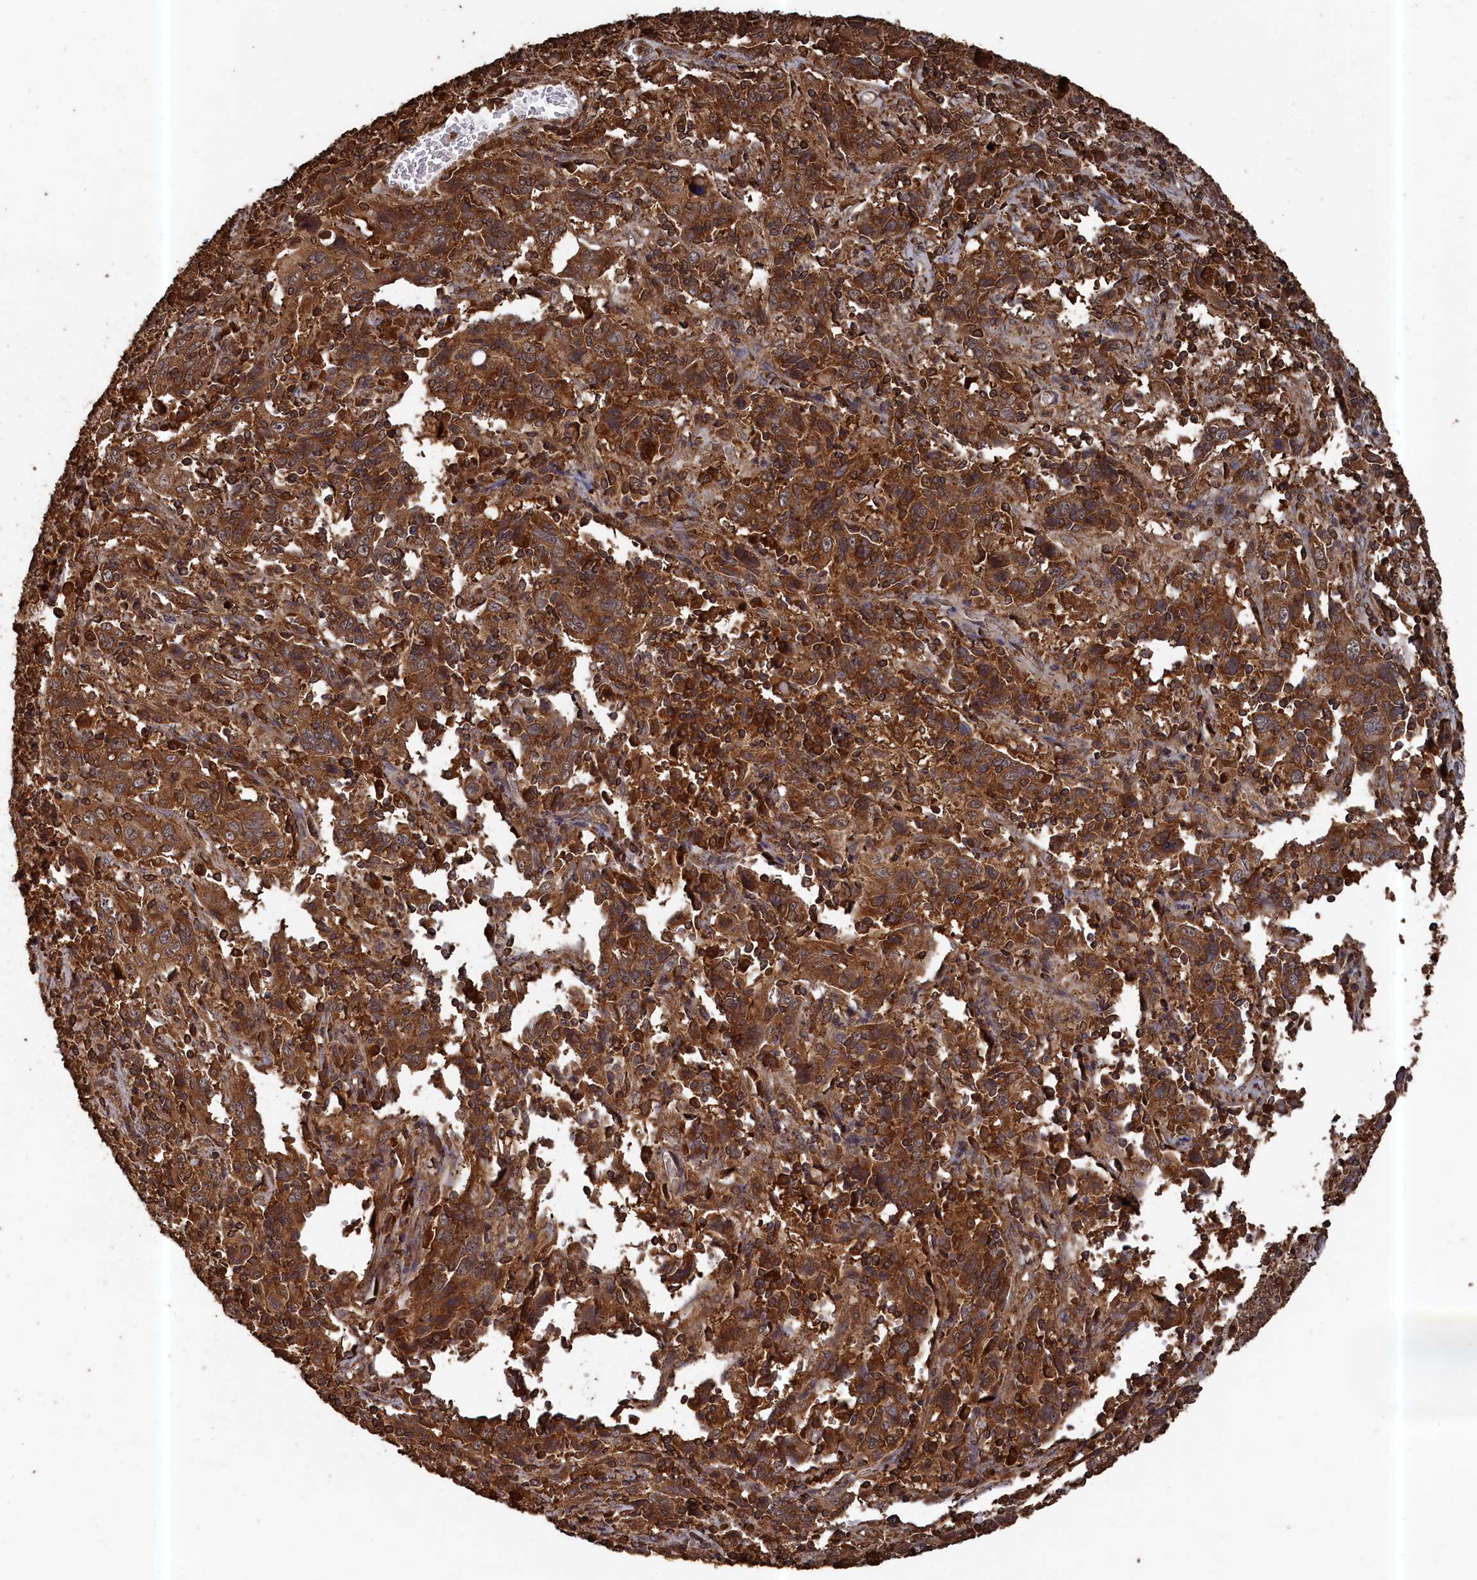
{"staining": {"intensity": "strong", "quantity": ">75%", "location": "cytoplasmic/membranous"}, "tissue": "cervical cancer", "cell_type": "Tumor cells", "image_type": "cancer", "snomed": [{"axis": "morphology", "description": "Squamous cell carcinoma, NOS"}, {"axis": "topography", "description": "Cervix"}], "caption": "Immunohistochemical staining of cervical cancer (squamous cell carcinoma) shows high levels of strong cytoplasmic/membranous staining in approximately >75% of tumor cells.", "gene": "SNX33", "patient": {"sex": "female", "age": 46}}